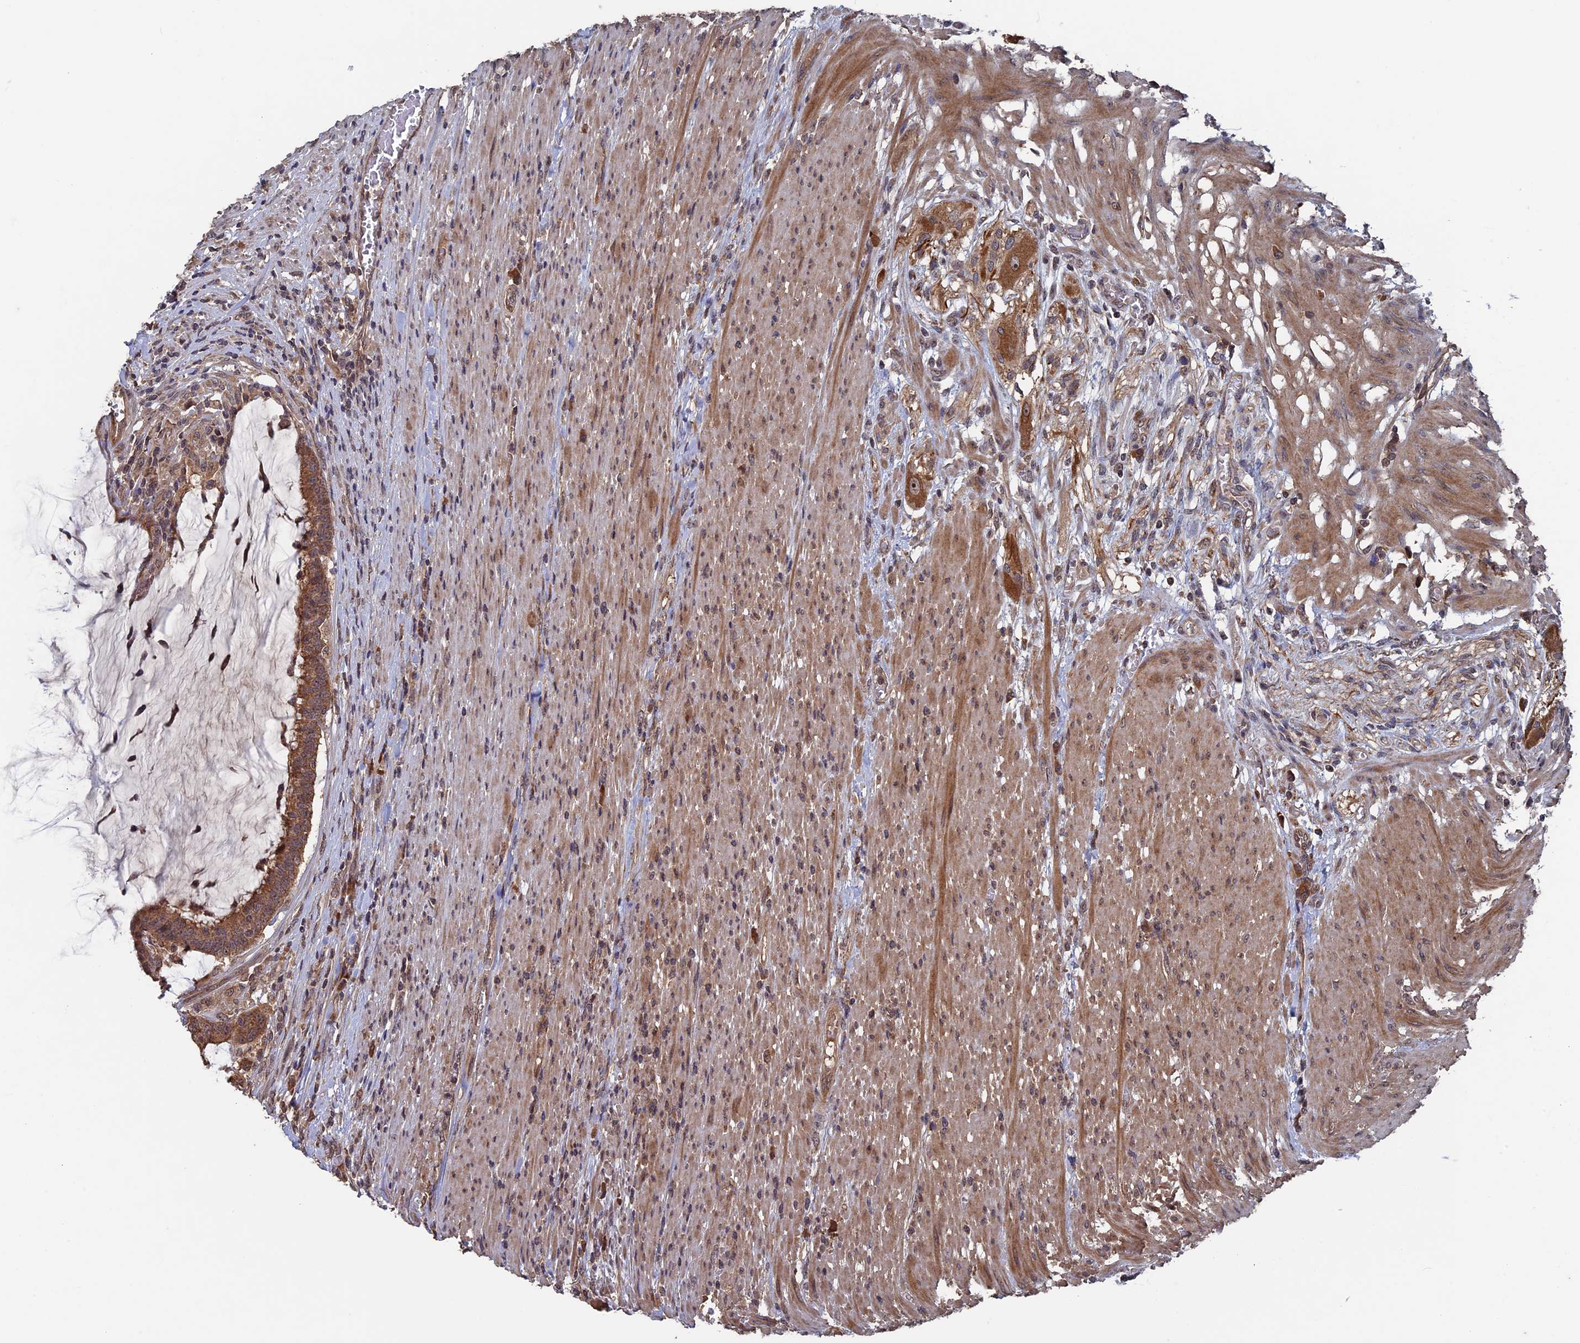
{"staining": {"intensity": "moderate", "quantity": ">75%", "location": "cytoplasmic/membranous"}, "tissue": "colorectal cancer", "cell_type": "Tumor cells", "image_type": "cancer", "snomed": [{"axis": "morphology", "description": "Adenocarcinoma, NOS"}, {"axis": "topography", "description": "Rectum"}], "caption": "Immunohistochemical staining of adenocarcinoma (colorectal) demonstrates medium levels of moderate cytoplasmic/membranous protein staining in about >75% of tumor cells. (Brightfield microscopy of DAB IHC at high magnification).", "gene": "RAB15", "patient": {"sex": "female", "age": 77}}